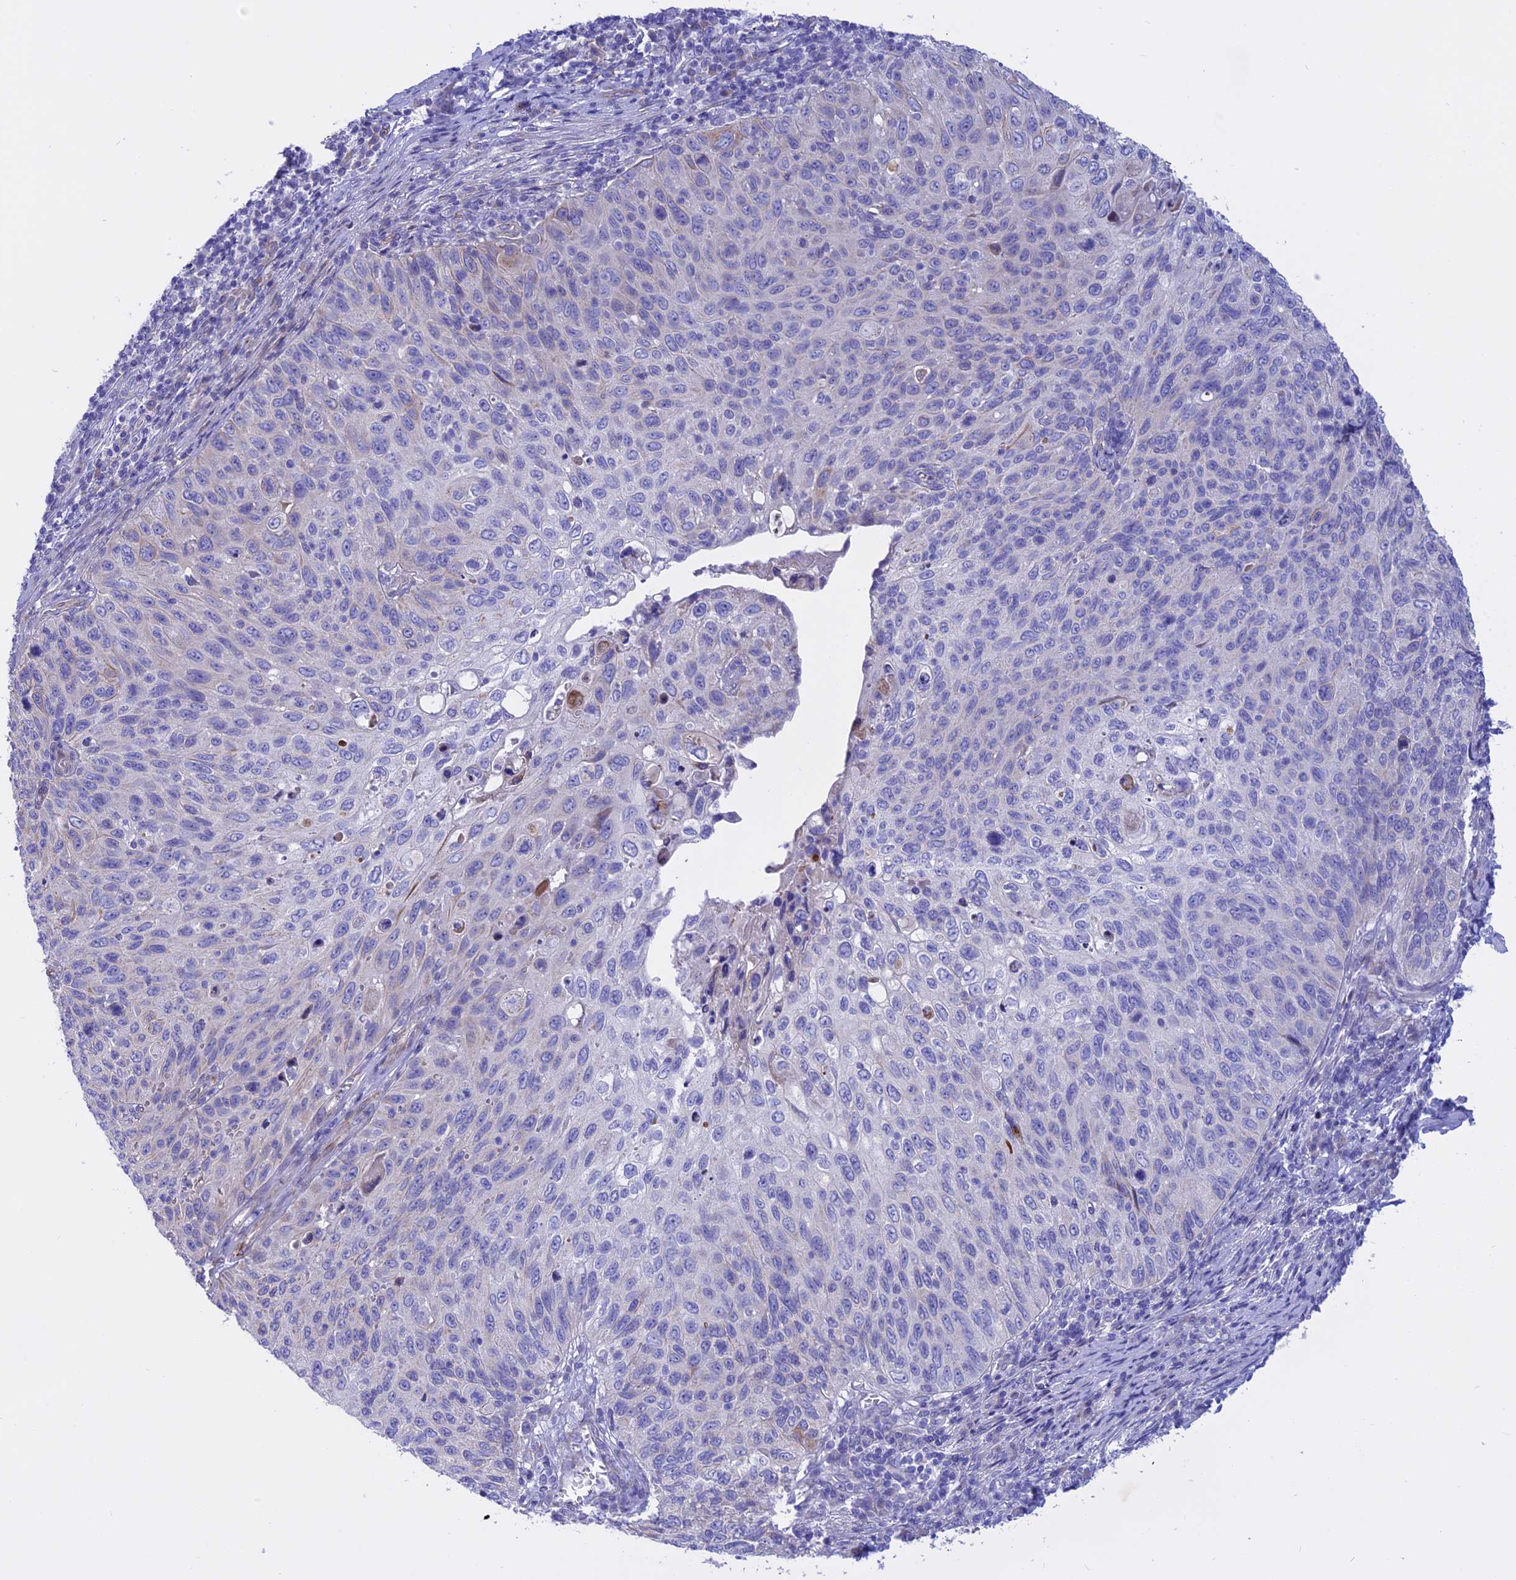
{"staining": {"intensity": "negative", "quantity": "none", "location": "none"}, "tissue": "cervical cancer", "cell_type": "Tumor cells", "image_type": "cancer", "snomed": [{"axis": "morphology", "description": "Squamous cell carcinoma, NOS"}, {"axis": "topography", "description": "Cervix"}], "caption": "IHC histopathology image of human cervical squamous cell carcinoma stained for a protein (brown), which reveals no staining in tumor cells.", "gene": "TMEM138", "patient": {"sex": "female", "age": 70}}